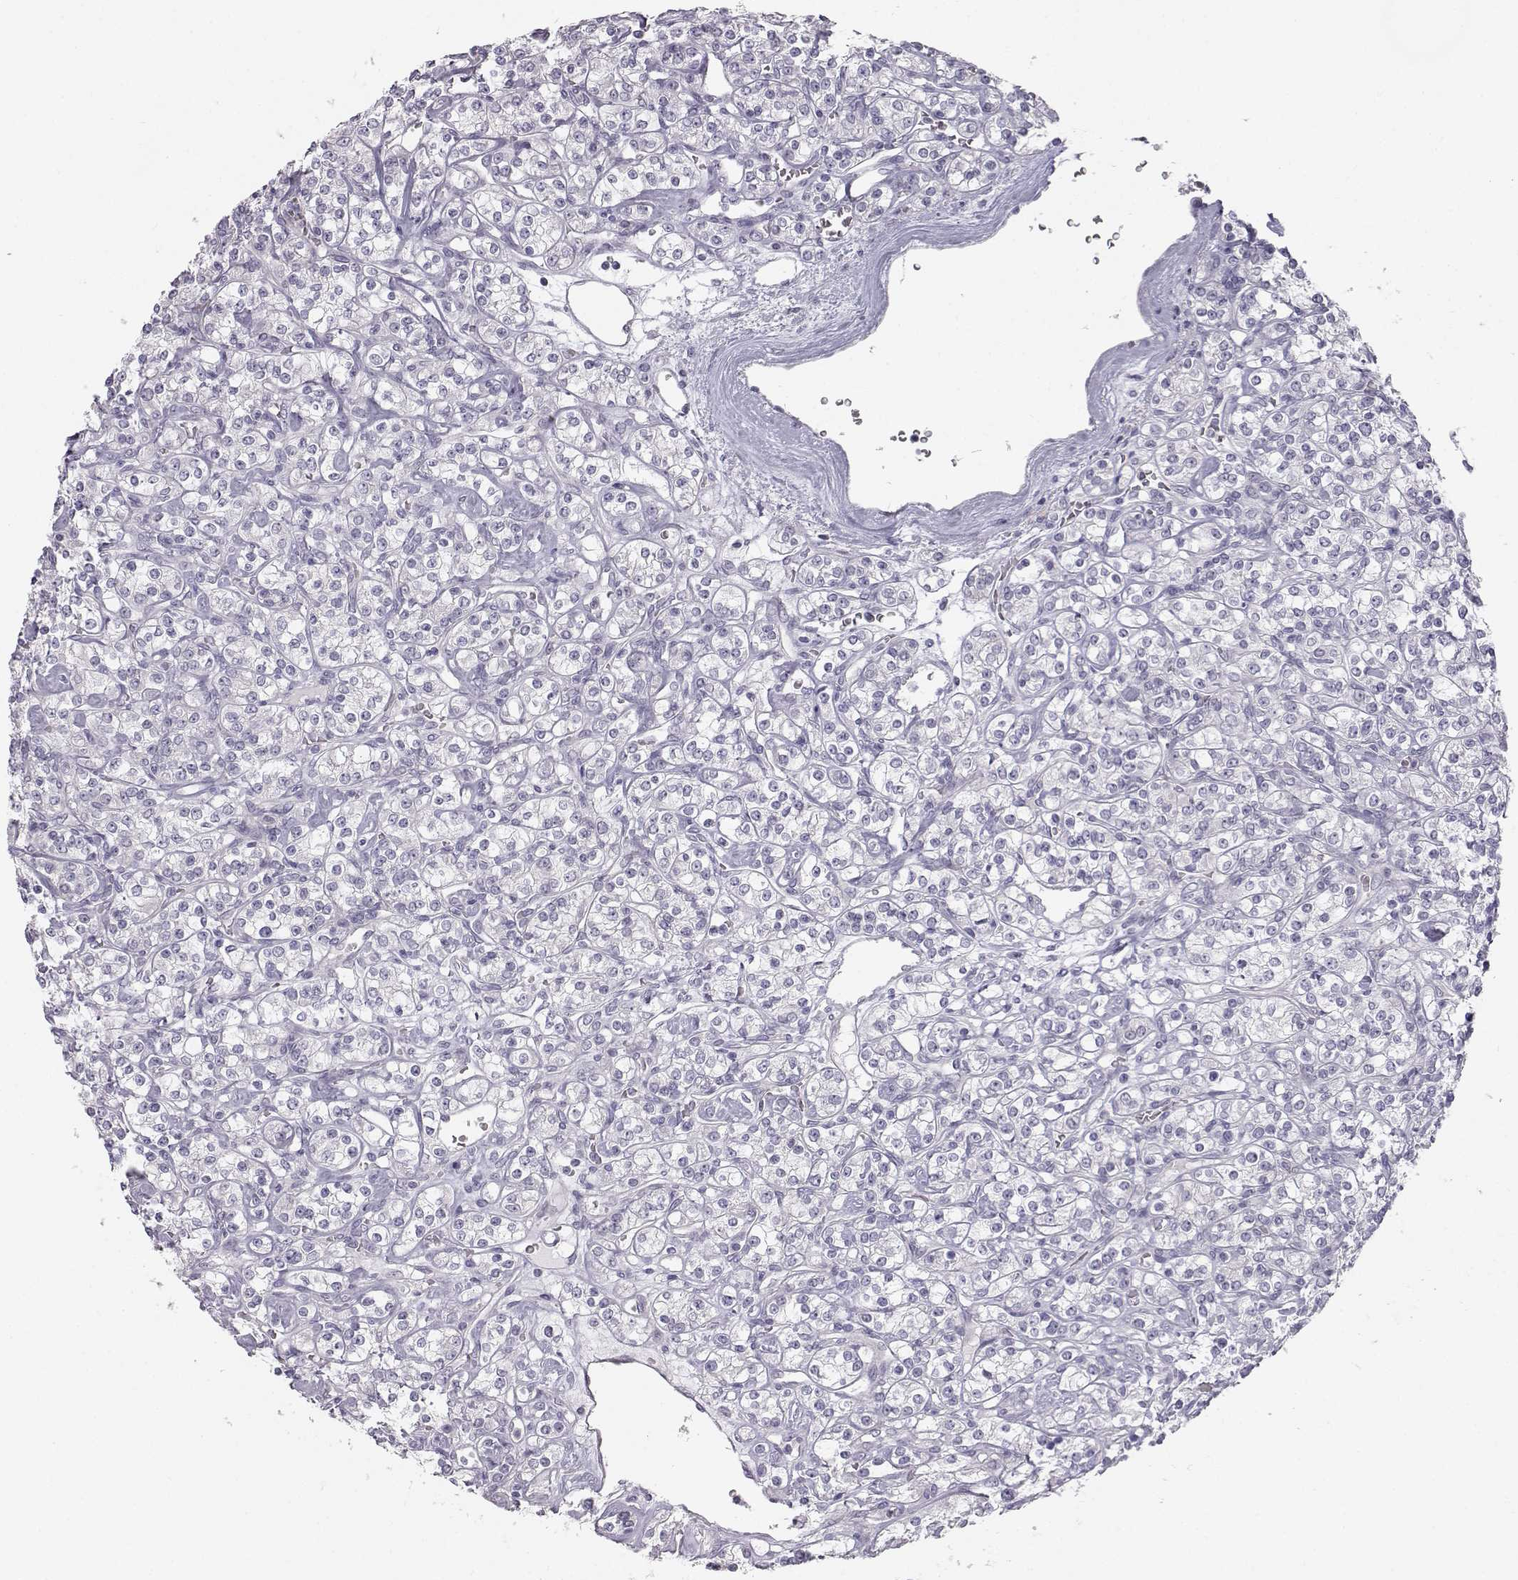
{"staining": {"intensity": "negative", "quantity": "none", "location": "none"}, "tissue": "renal cancer", "cell_type": "Tumor cells", "image_type": "cancer", "snomed": [{"axis": "morphology", "description": "Adenocarcinoma, NOS"}, {"axis": "topography", "description": "Kidney"}], "caption": "High power microscopy histopathology image of an immunohistochemistry (IHC) image of adenocarcinoma (renal), revealing no significant positivity in tumor cells.", "gene": "MYCBPAP", "patient": {"sex": "male", "age": 77}}